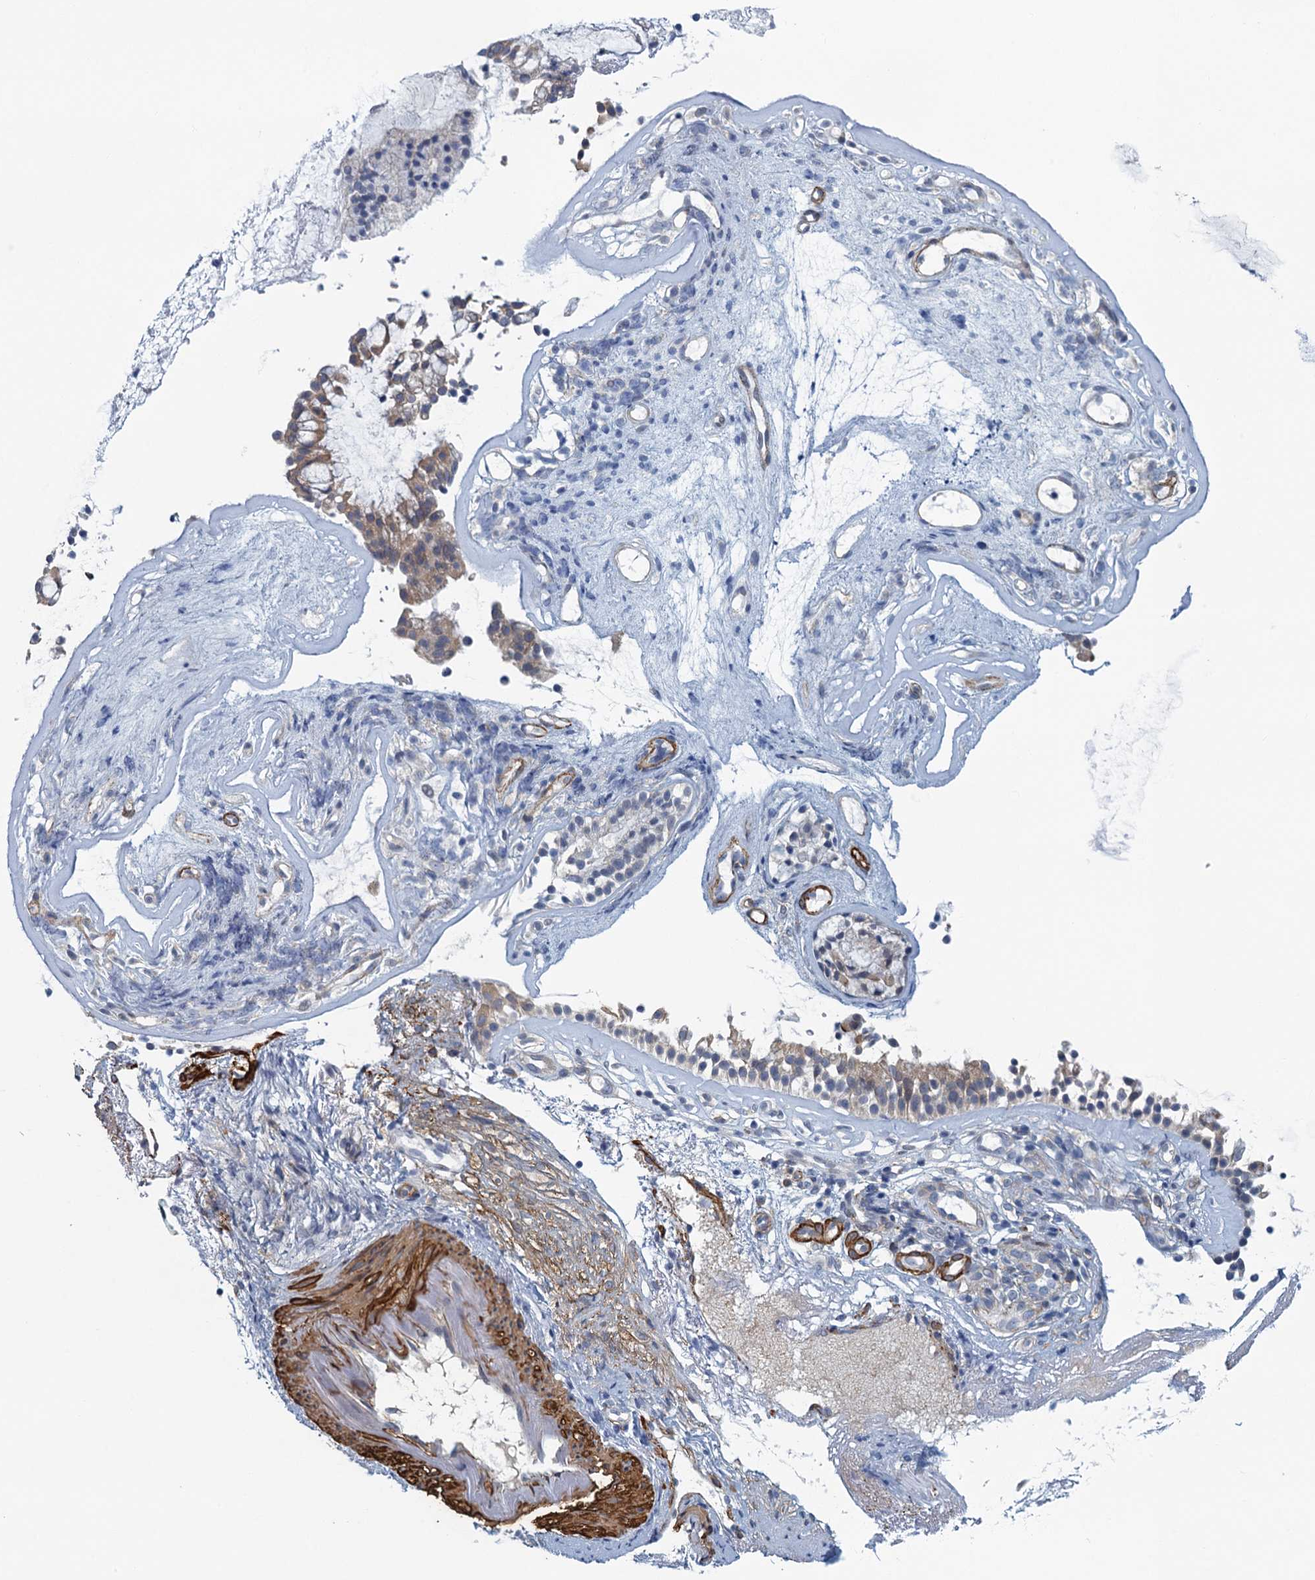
{"staining": {"intensity": "weak", "quantity": "<25%", "location": "cytoplasmic/membranous"}, "tissue": "nasopharynx", "cell_type": "Respiratory epithelial cells", "image_type": "normal", "snomed": [{"axis": "morphology", "description": "Normal tissue, NOS"}, {"axis": "topography", "description": "Nasopharynx"}], "caption": "Immunohistochemistry (IHC) histopathology image of unremarkable nasopharynx: nasopharynx stained with DAB (3,3'-diaminobenzidine) demonstrates no significant protein expression in respiratory epithelial cells.", "gene": "ALG2", "patient": {"sex": "female", "age": 39}}